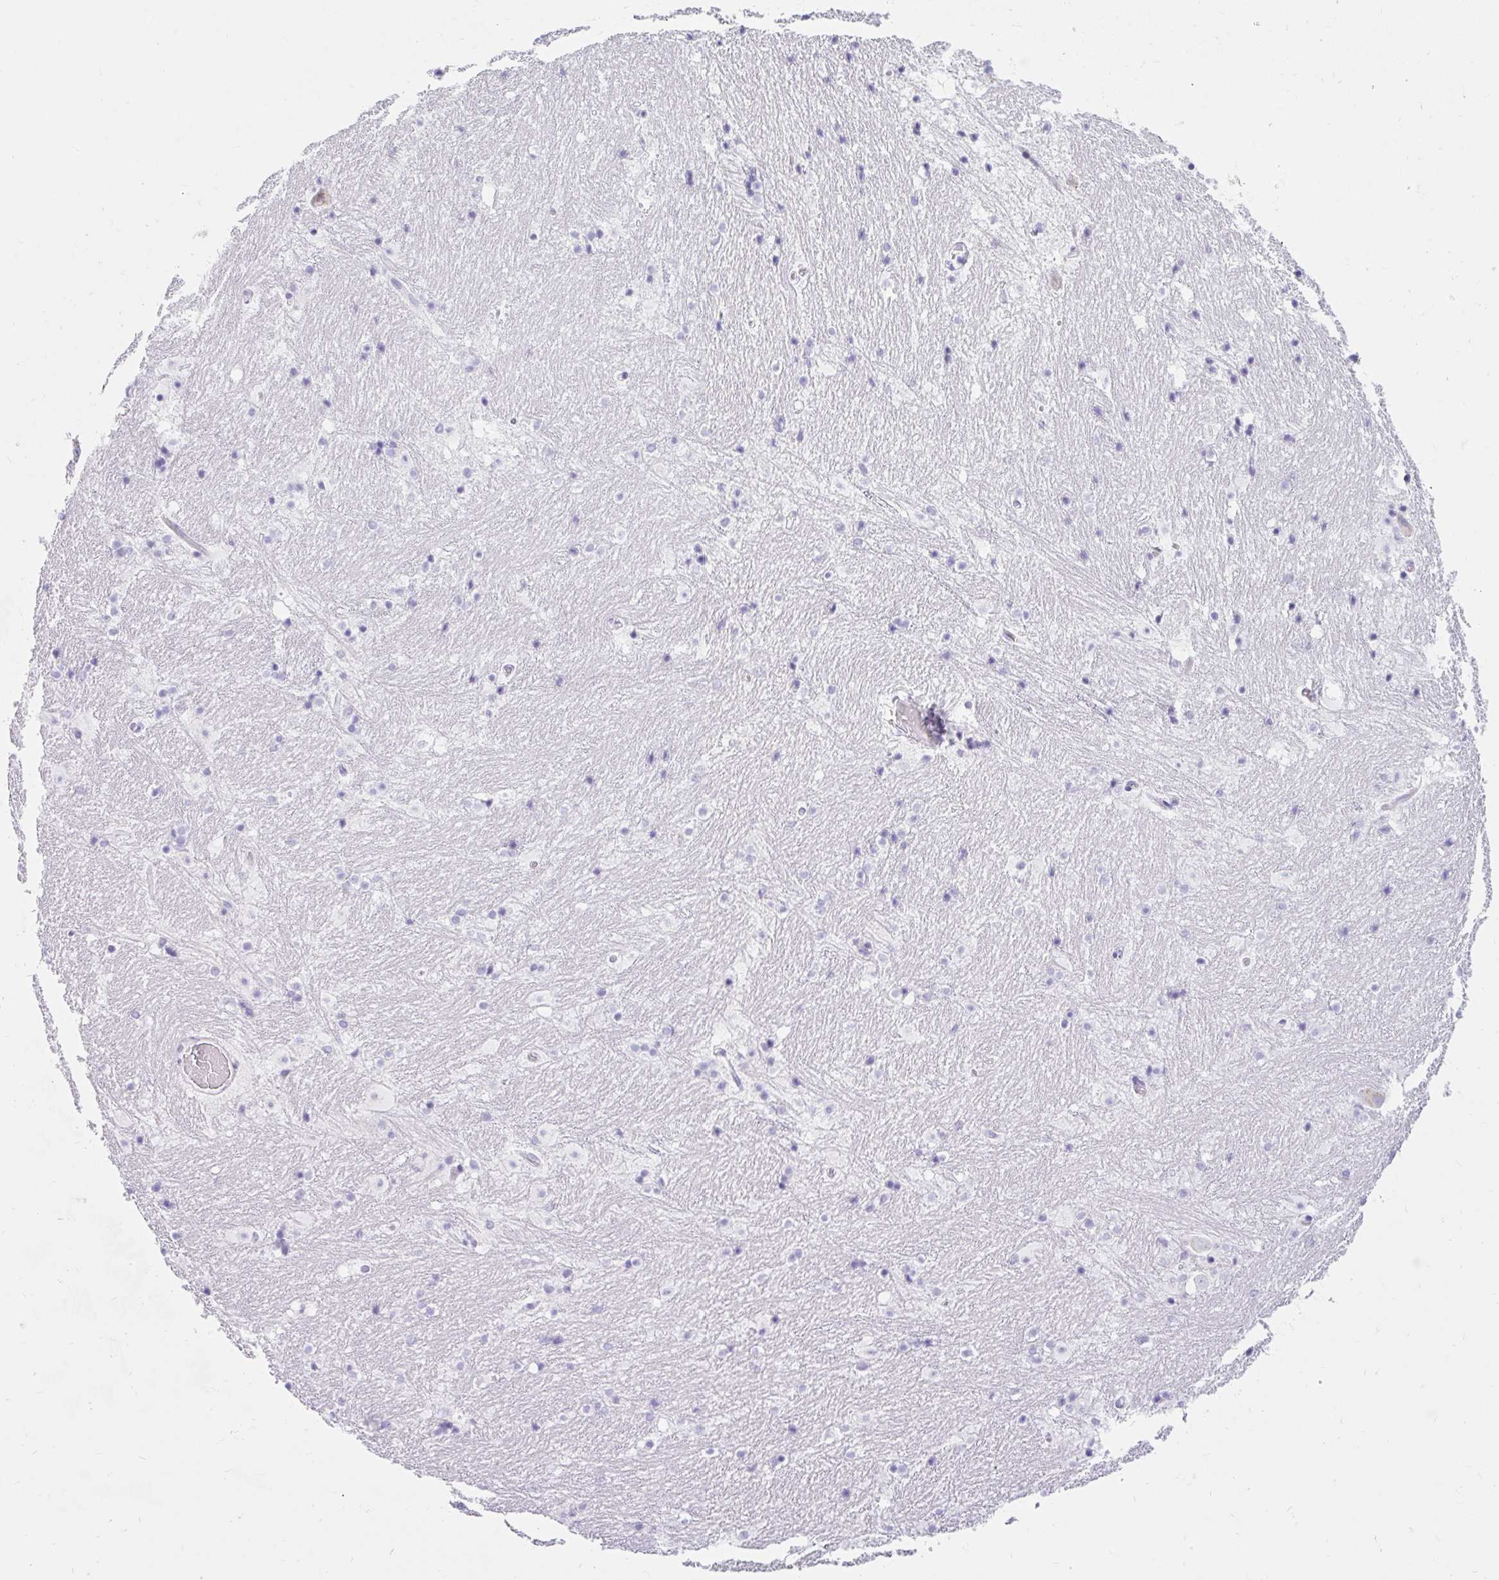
{"staining": {"intensity": "negative", "quantity": "none", "location": "none"}, "tissue": "caudate", "cell_type": "Glial cells", "image_type": "normal", "snomed": [{"axis": "morphology", "description": "Normal tissue, NOS"}, {"axis": "topography", "description": "Lateral ventricle wall"}], "caption": "Caudate was stained to show a protein in brown. There is no significant positivity in glial cells. (DAB immunohistochemistry (IHC), high magnification).", "gene": "GOLGA8A", "patient": {"sex": "male", "age": 37}}